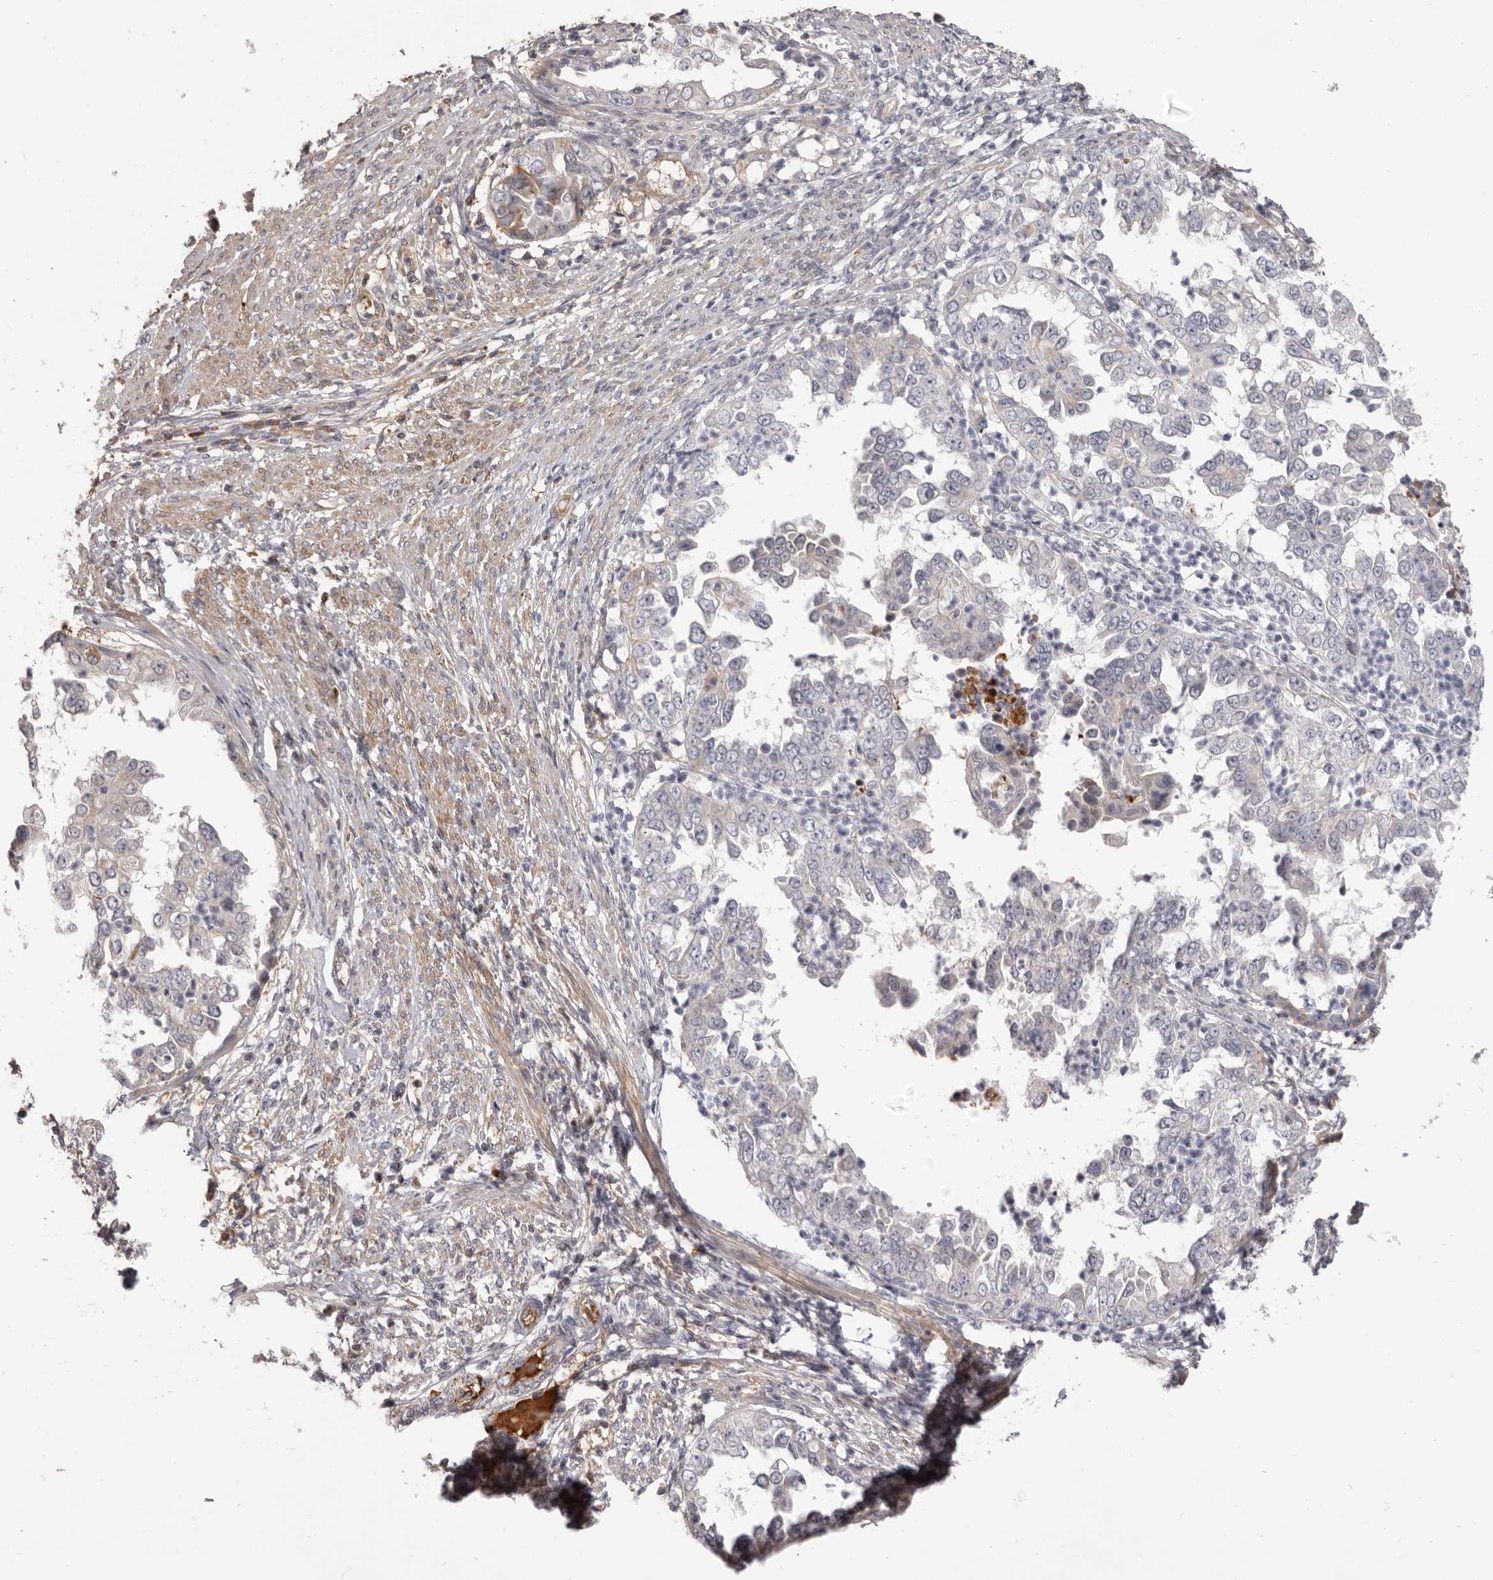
{"staining": {"intensity": "negative", "quantity": "none", "location": "none"}, "tissue": "endometrial cancer", "cell_type": "Tumor cells", "image_type": "cancer", "snomed": [{"axis": "morphology", "description": "Adenocarcinoma, NOS"}, {"axis": "topography", "description": "Endometrium"}], "caption": "The immunohistochemistry image has no significant positivity in tumor cells of endometrial adenocarcinoma tissue.", "gene": "OTUD3", "patient": {"sex": "female", "age": 85}}